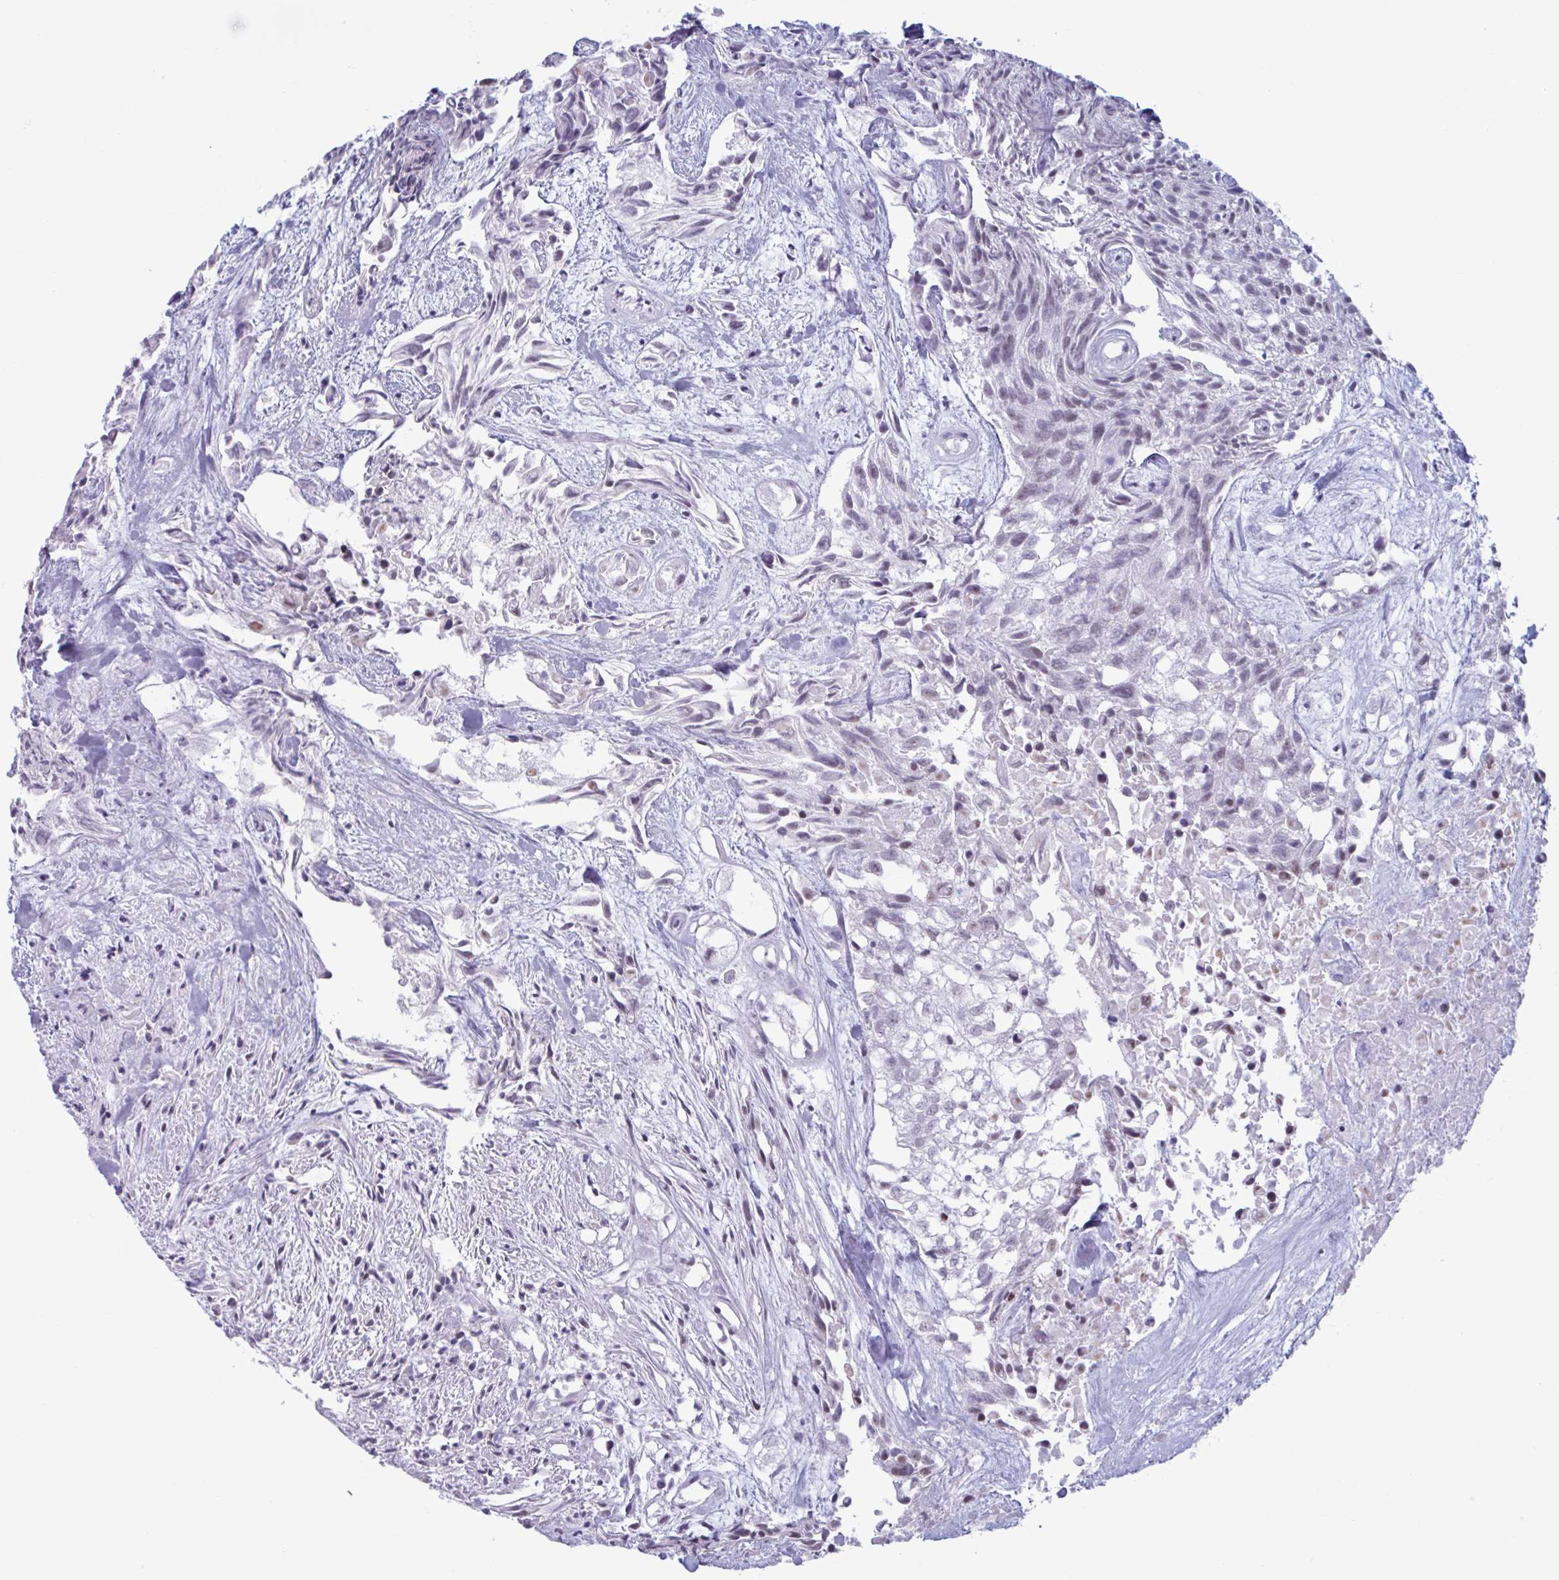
{"staining": {"intensity": "weak", "quantity": "25%-75%", "location": "nuclear"}, "tissue": "urothelial cancer", "cell_type": "Tumor cells", "image_type": "cancer", "snomed": [{"axis": "morphology", "description": "Urothelial carcinoma, High grade"}, {"axis": "topography", "description": "Urinary bladder"}], "caption": "A brown stain highlights weak nuclear expression of a protein in human urothelial carcinoma (high-grade) tumor cells. (DAB (3,3'-diaminobenzidine) IHC with brightfield microscopy, high magnification).", "gene": "MSMB", "patient": {"sex": "male", "age": 56}}